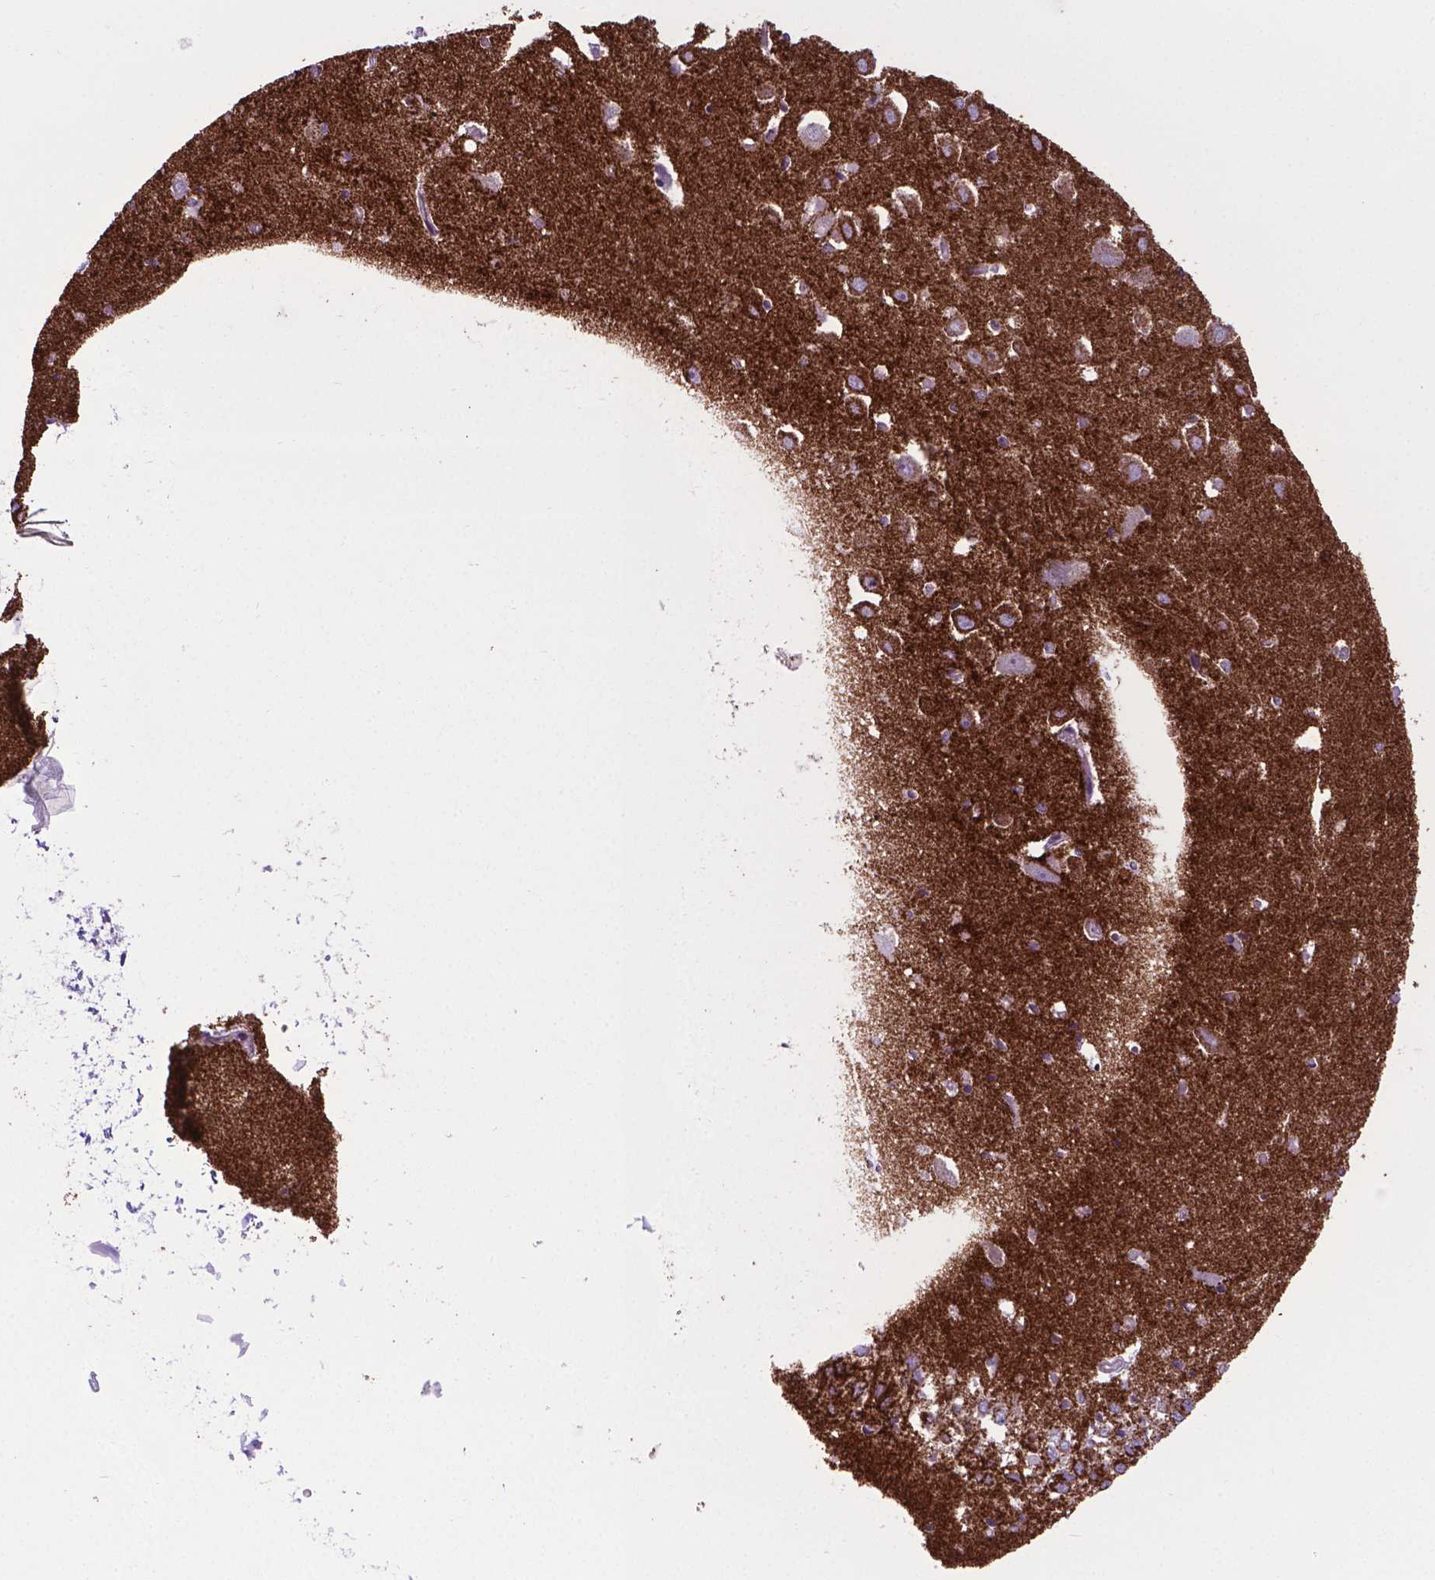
{"staining": {"intensity": "moderate", "quantity": ">75%", "location": "cytoplasmic/membranous"}, "tissue": "hippocampus", "cell_type": "Glial cells", "image_type": "normal", "snomed": [{"axis": "morphology", "description": "Normal tissue, NOS"}, {"axis": "topography", "description": "Hippocampus"}], "caption": "Moderate cytoplasmic/membranous staining for a protein is identified in about >75% of glial cells of benign hippocampus using immunohistochemistry (IHC).", "gene": "POU3F3", "patient": {"sex": "female", "age": 64}}